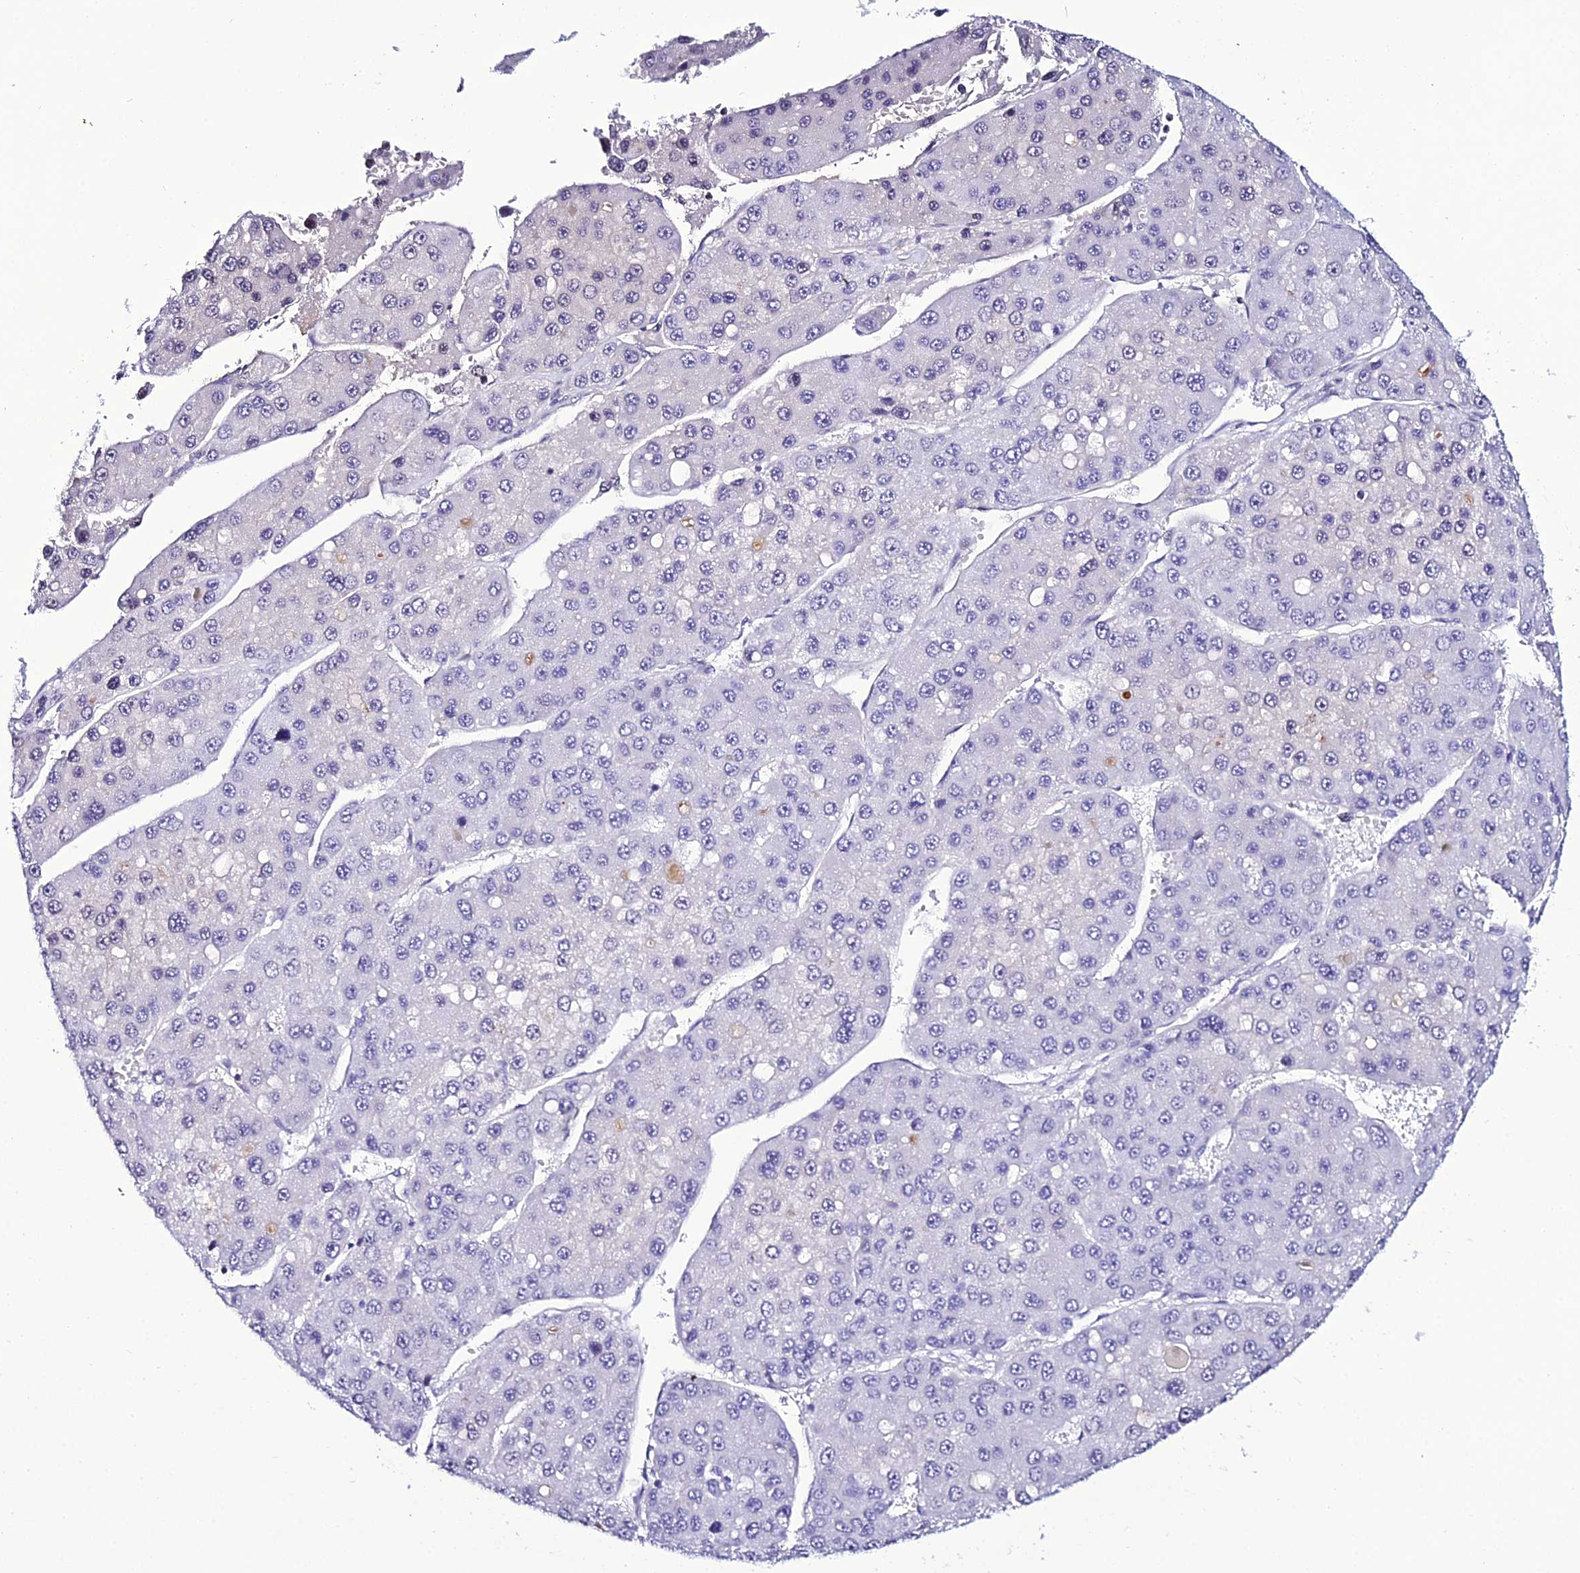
{"staining": {"intensity": "negative", "quantity": "none", "location": "none"}, "tissue": "liver cancer", "cell_type": "Tumor cells", "image_type": "cancer", "snomed": [{"axis": "morphology", "description": "Carcinoma, Hepatocellular, NOS"}, {"axis": "topography", "description": "Liver"}], "caption": "Liver hepatocellular carcinoma was stained to show a protein in brown. There is no significant positivity in tumor cells.", "gene": "DEFB132", "patient": {"sex": "female", "age": 73}}